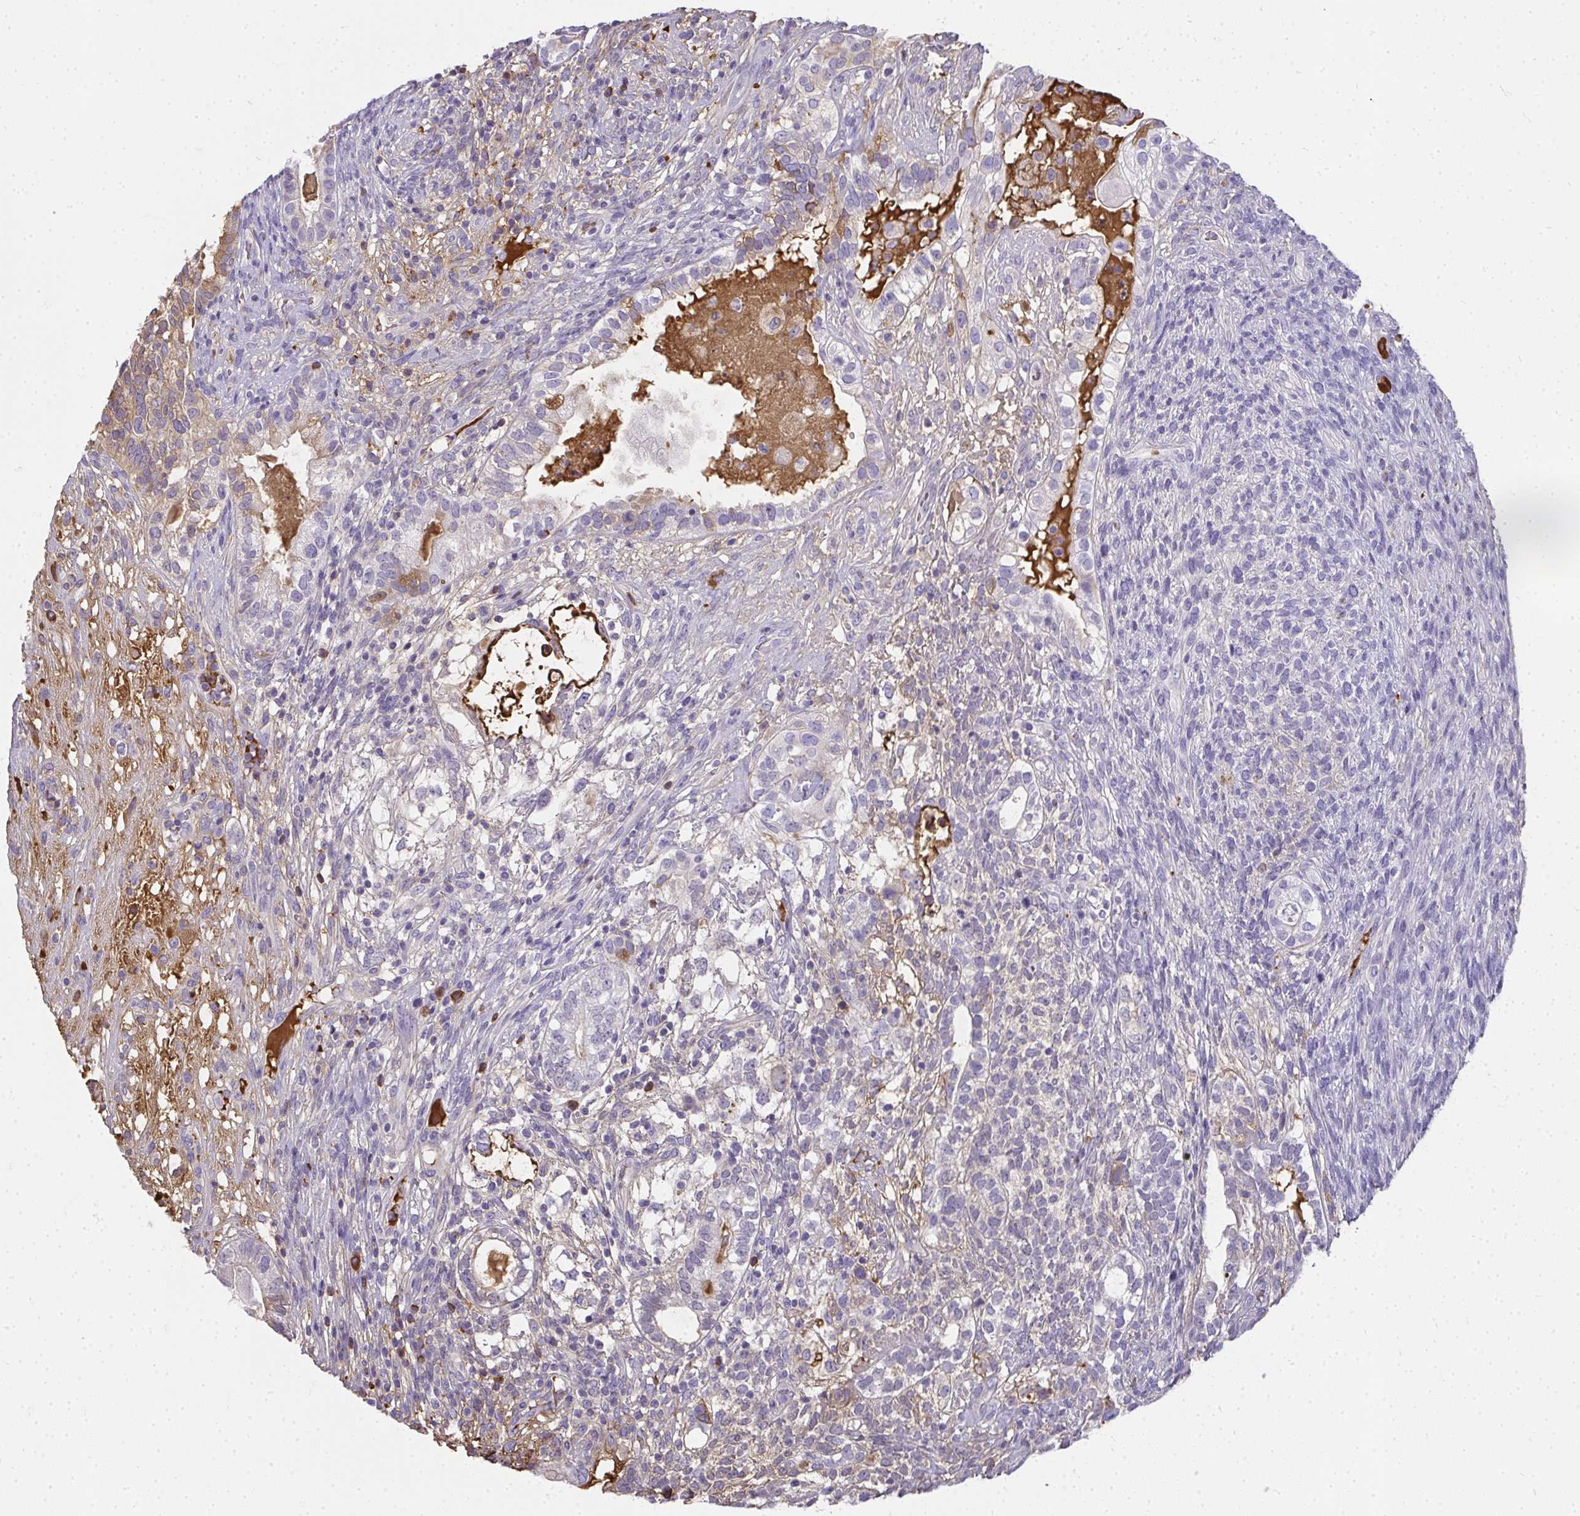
{"staining": {"intensity": "negative", "quantity": "none", "location": "none"}, "tissue": "testis cancer", "cell_type": "Tumor cells", "image_type": "cancer", "snomed": [{"axis": "morphology", "description": "Seminoma, NOS"}, {"axis": "morphology", "description": "Carcinoma, Embryonal, NOS"}, {"axis": "topography", "description": "Testis"}], "caption": "This is an IHC photomicrograph of human testis embryonal carcinoma. There is no expression in tumor cells.", "gene": "ZSWIM3", "patient": {"sex": "male", "age": 41}}